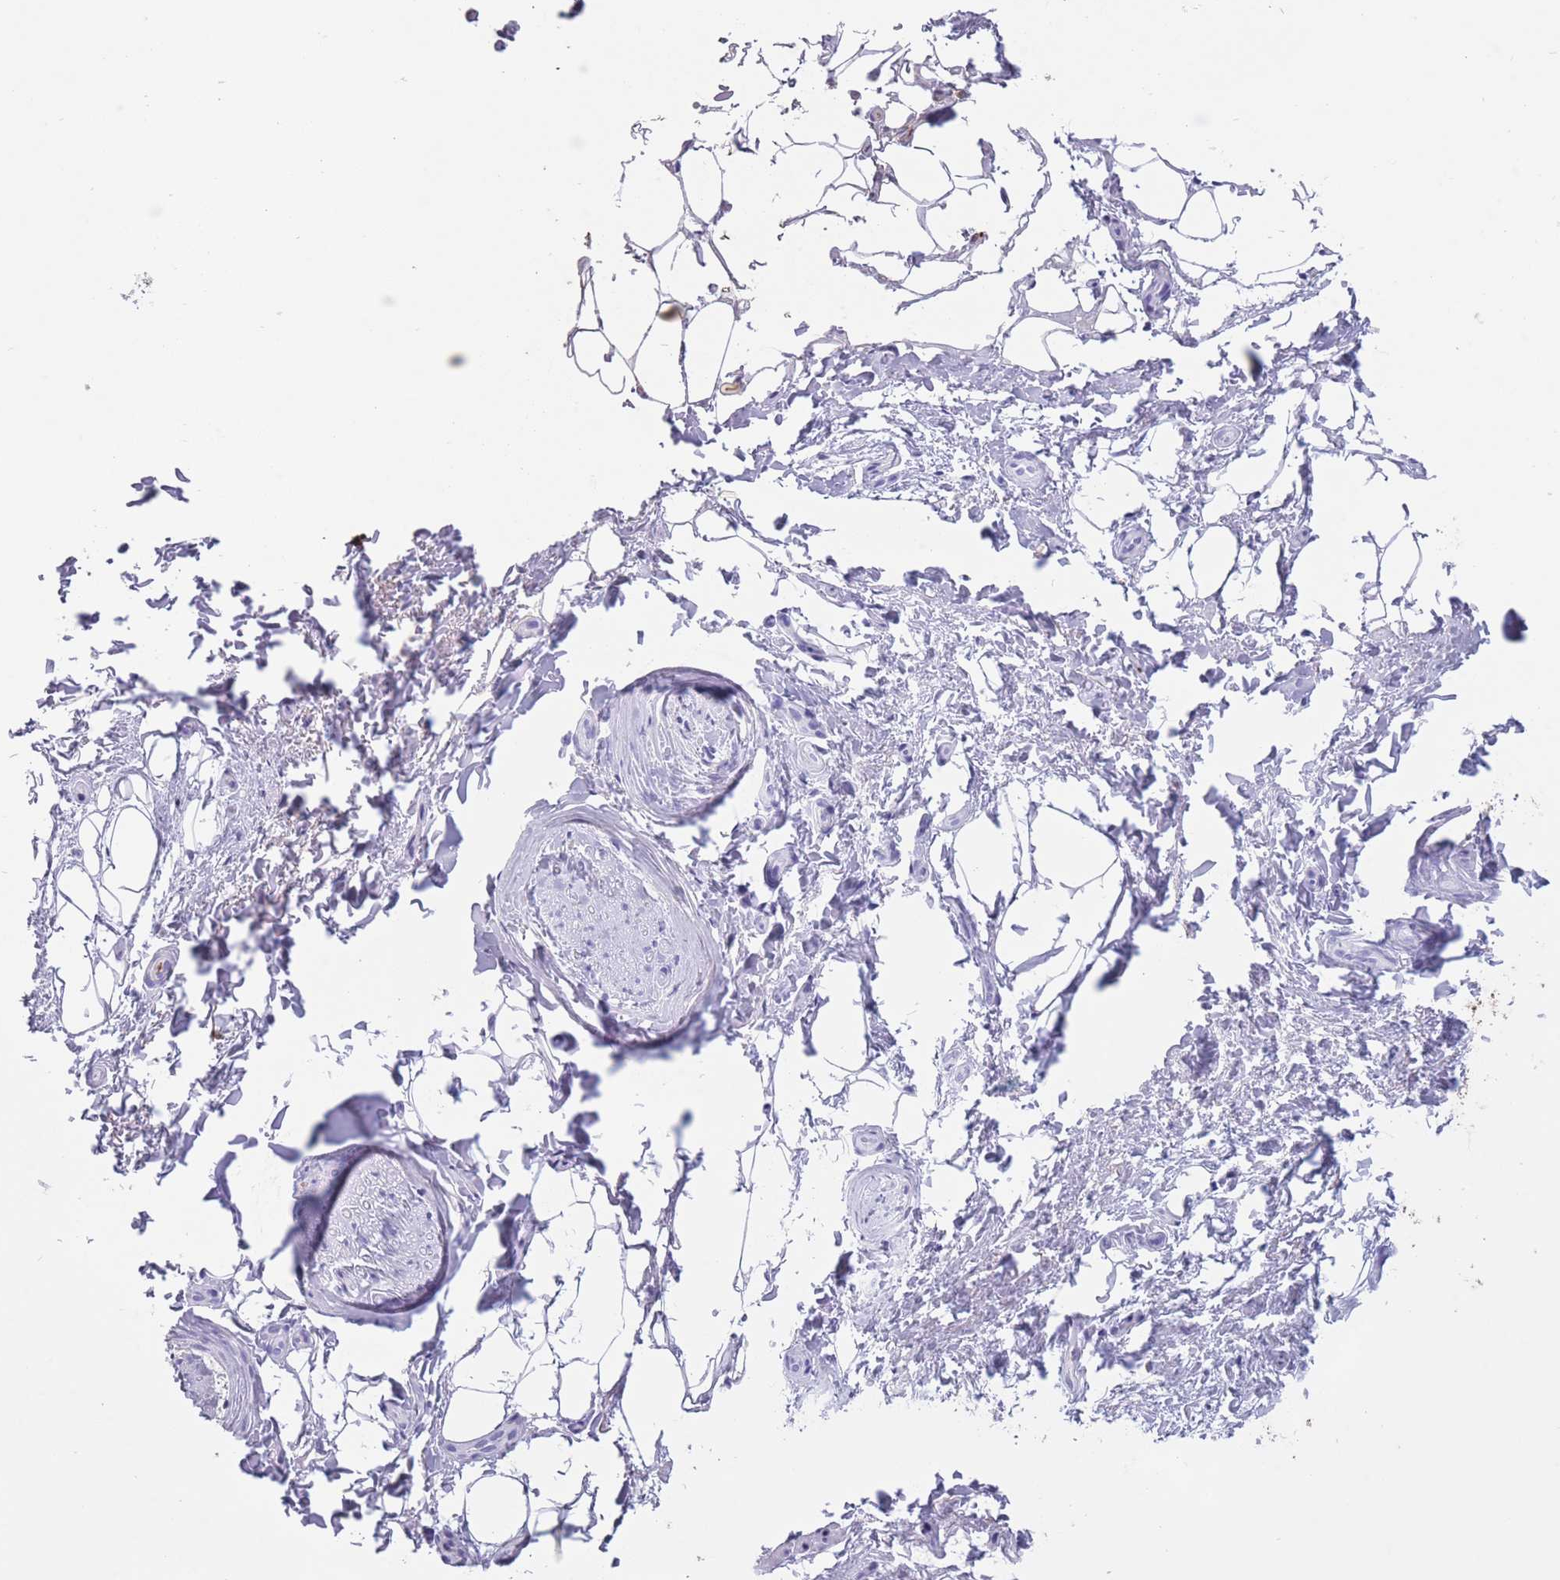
{"staining": {"intensity": "negative", "quantity": "none", "location": "none"}, "tissue": "adipose tissue", "cell_type": "Adipocytes", "image_type": "normal", "snomed": [{"axis": "morphology", "description": "Normal tissue, NOS"}, {"axis": "topography", "description": "Peripheral nerve tissue"}], "caption": "DAB immunohistochemical staining of normal human adipose tissue shows no significant positivity in adipocytes. (Brightfield microscopy of DAB (3,3'-diaminobenzidine) immunohistochemistry (IHC) at high magnification).", "gene": "AP3S1", "patient": {"sex": "female", "age": 61}}